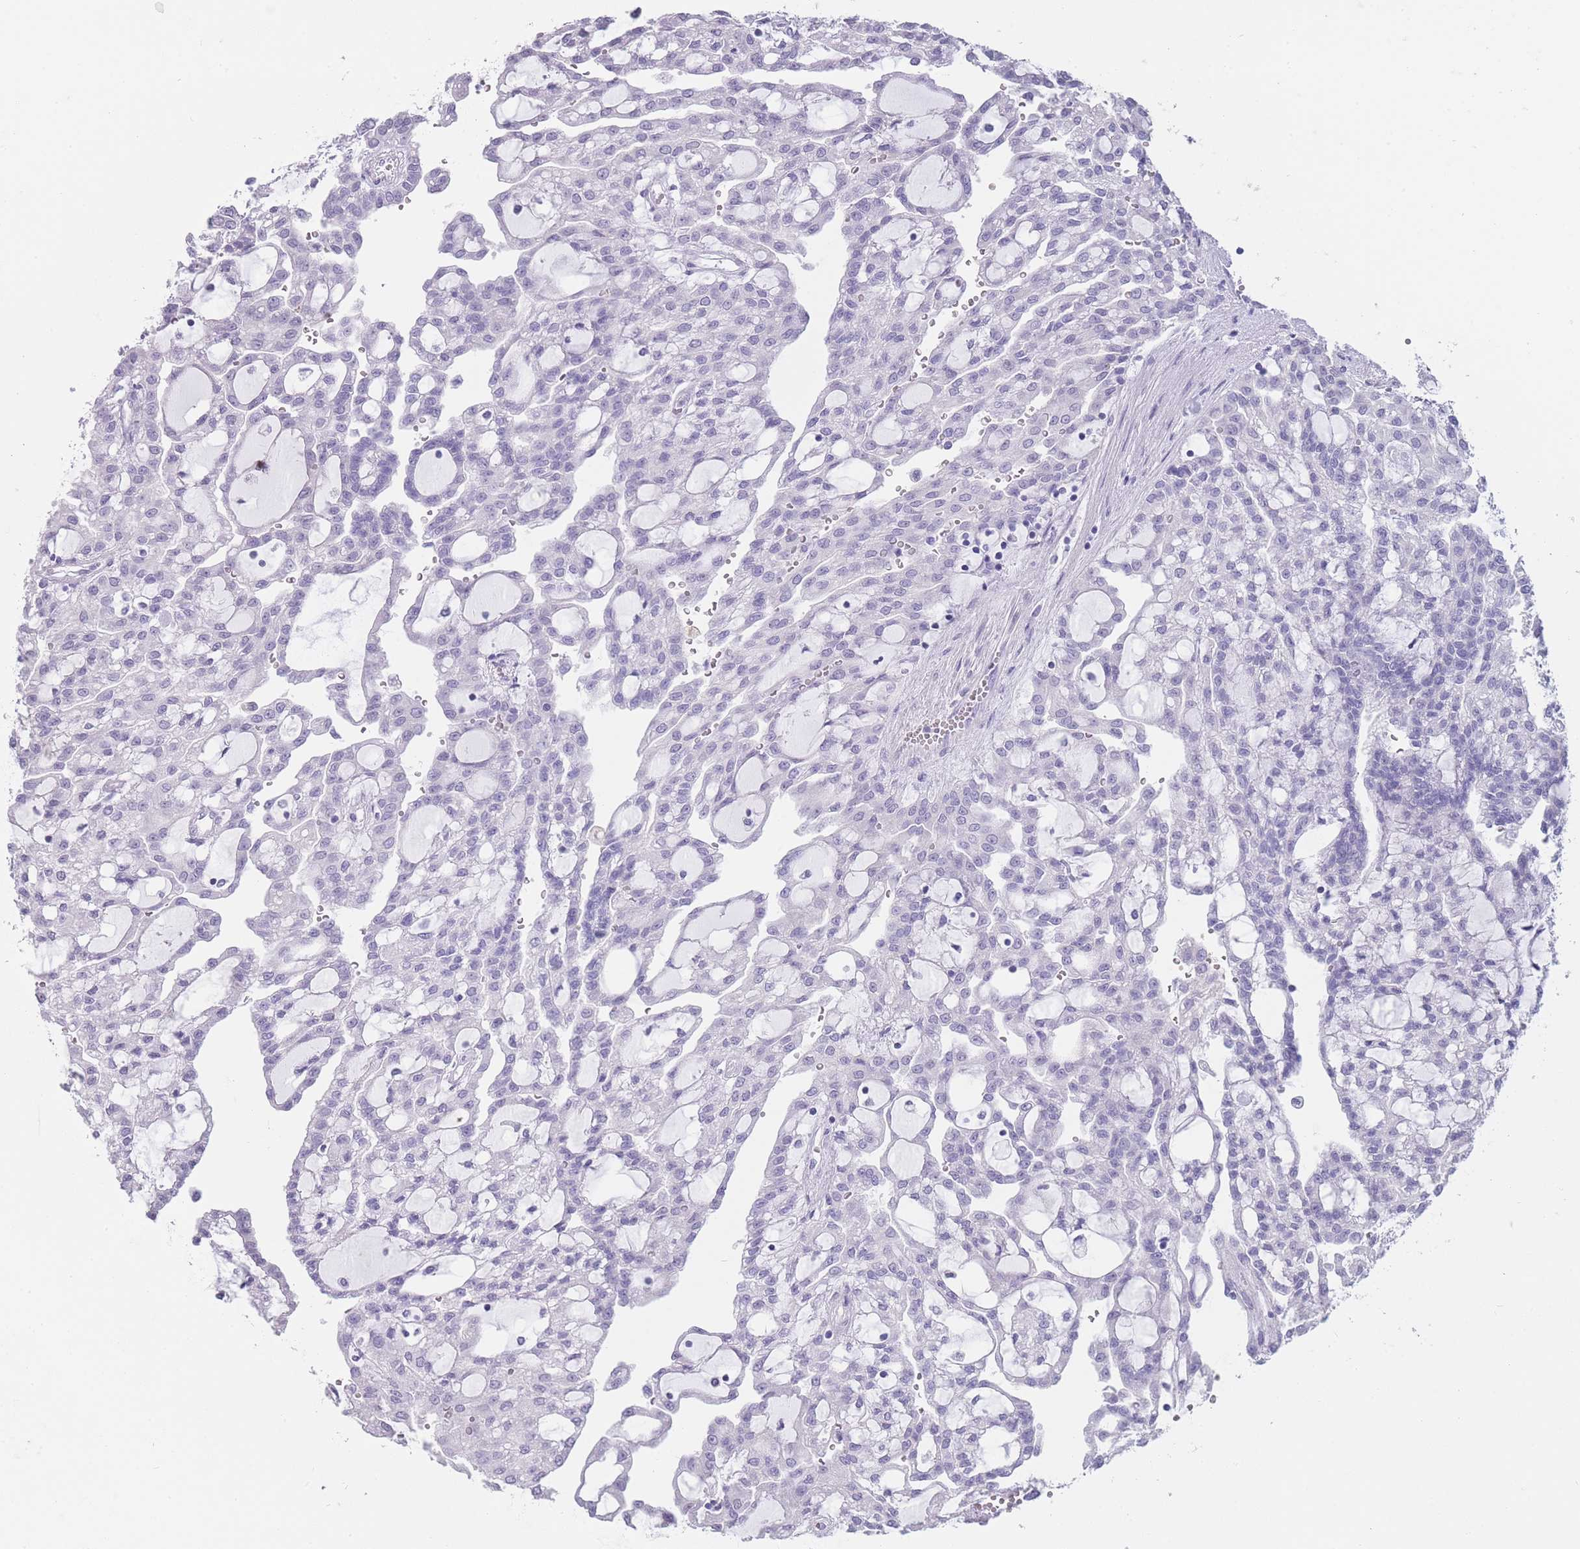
{"staining": {"intensity": "negative", "quantity": "none", "location": "none"}, "tissue": "renal cancer", "cell_type": "Tumor cells", "image_type": "cancer", "snomed": [{"axis": "morphology", "description": "Adenocarcinoma, NOS"}, {"axis": "topography", "description": "Kidney"}], "caption": "Tumor cells are negative for protein expression in human adenocarcinoma (renal). (DAB (3,3'-diaminobenzidine) immunohistochemistry (IHC) with hematoxylin counter stain).", "gene": "DCANP1", "patient": {"sex": "male", "age": 63}}